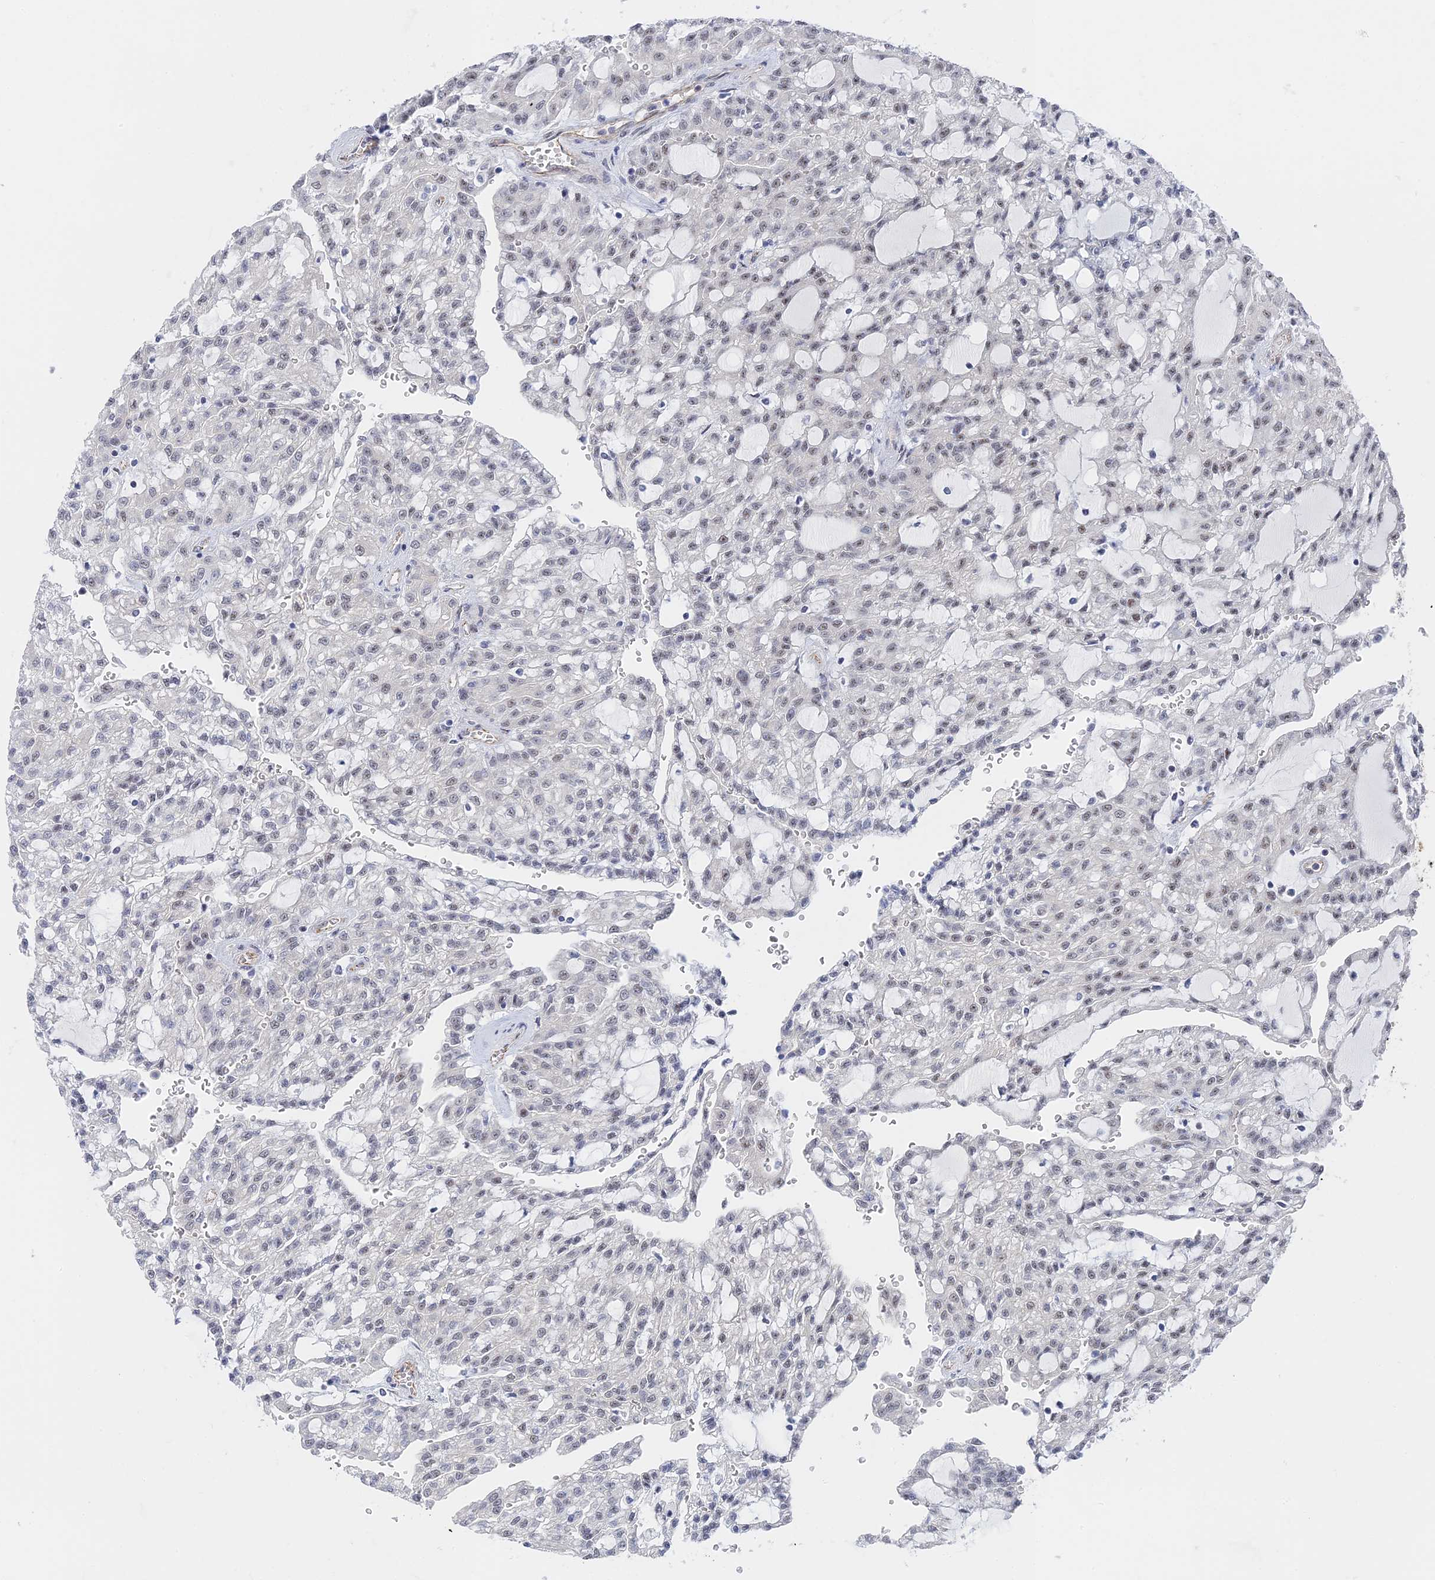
{"staining": {"intensity": "weak", "quantity": "25%-75%", "location": "nuclear"}, "tissue": "renal cancer", "cell_type": "Tumor cells", "image_type": "cancer", "snomed": [{"axis": "morphology", "description": "Adenocarcinoma, NOS"}, {"axis": "topography", "description": "Kidney"}], "caption": "An image of human renal adenocarcinoma stained for a protein demonstrates weak nuclear brown staining in tumor cells.", "gene": "CFAP92", "patient": {"sex": "male", "age": 63}}